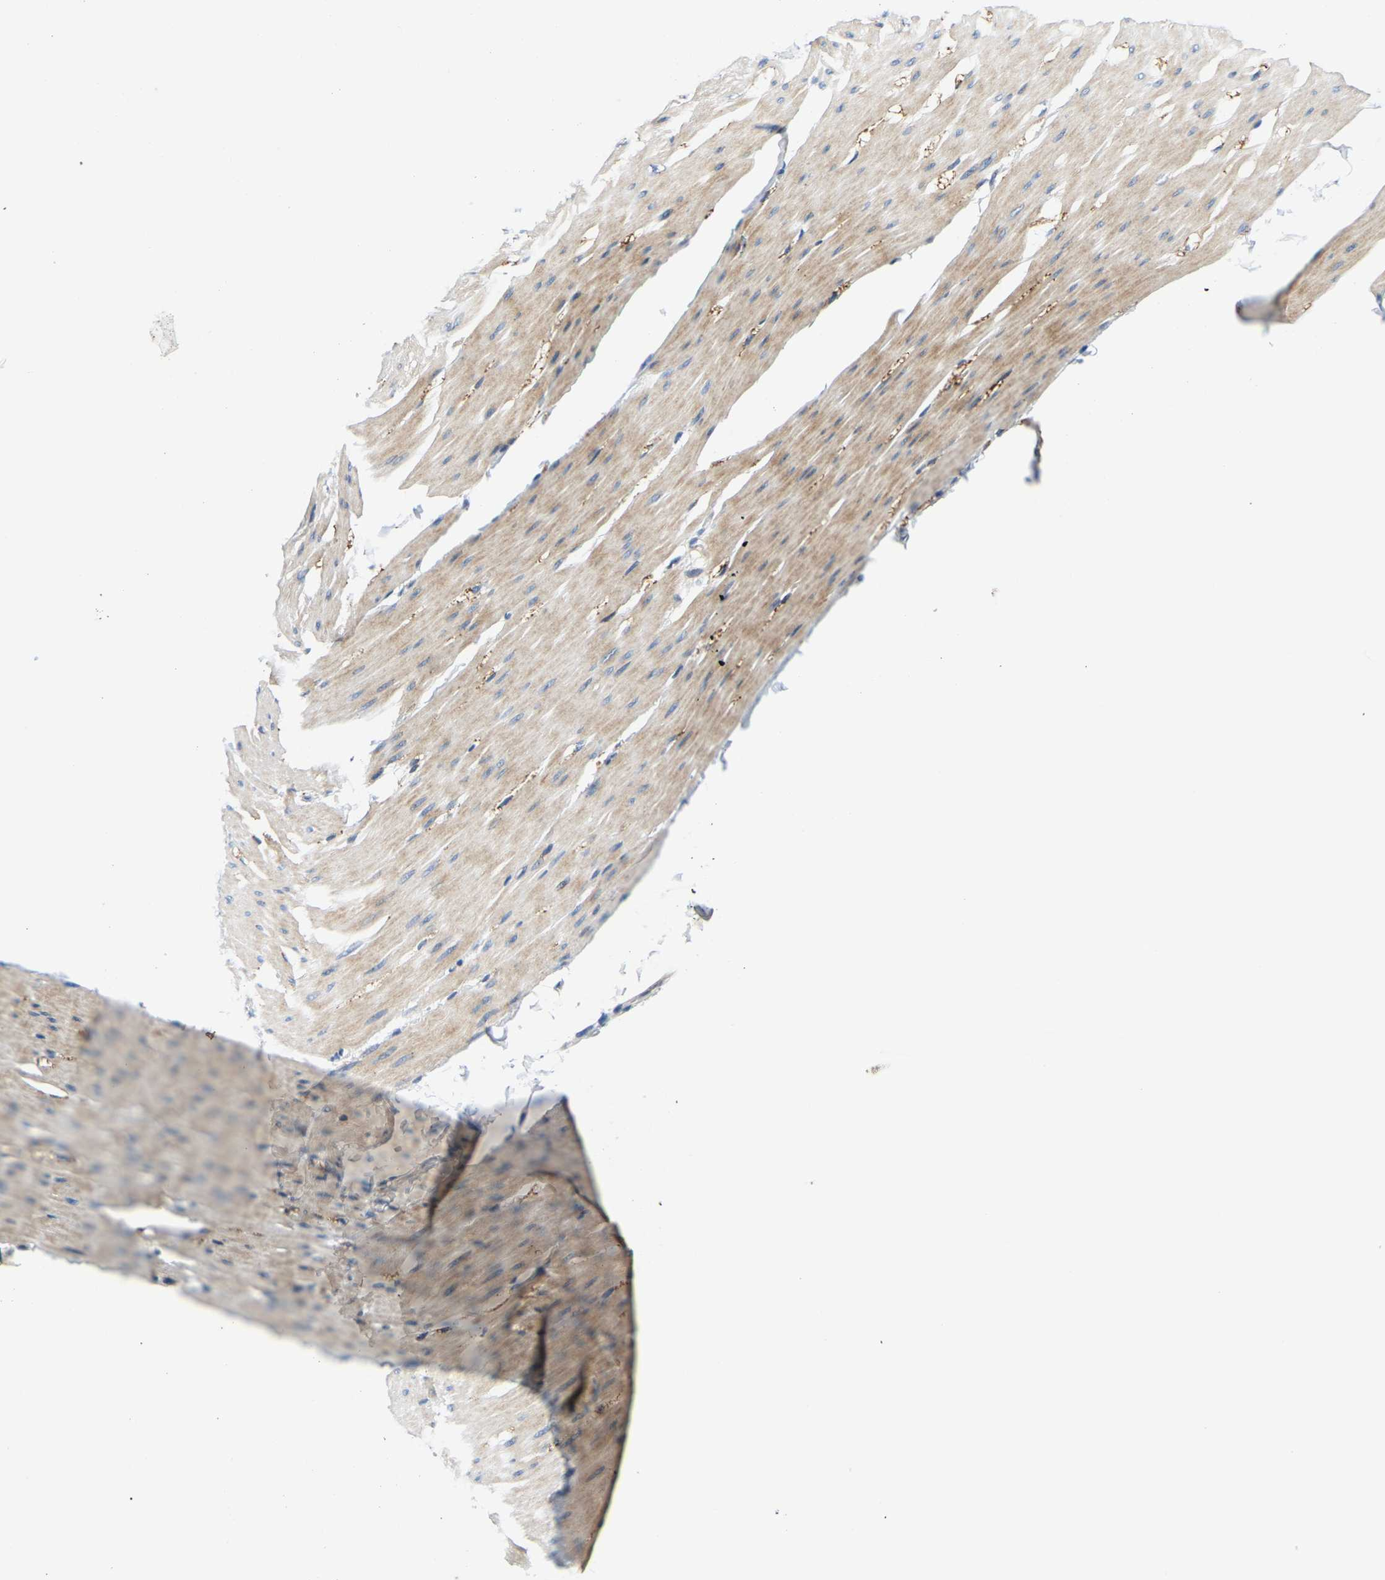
{"staining": {"intensity": "weak", "quantity": ">75%", "location": "cytoplasmic/membranous"}, "tissue": "smooth muscle", "cell_type": "Smooth muscle cells", "image_type": "normal", "snomed": [{"axis": "morphology", "description": "Normal tissue, NOS"}, {"axis": "topography", "description": "Smooth muscle"}, {"axis": "topography", "description": "Colon"}], "caption": "Human smooth muscle stained for a protein (brown) demonstrates weak cytoplasmic/membranous positive staining in about >75% of smooth muscle cells.", "gene": "LIAS", "patient": {"sex": "male", "age": 67}}